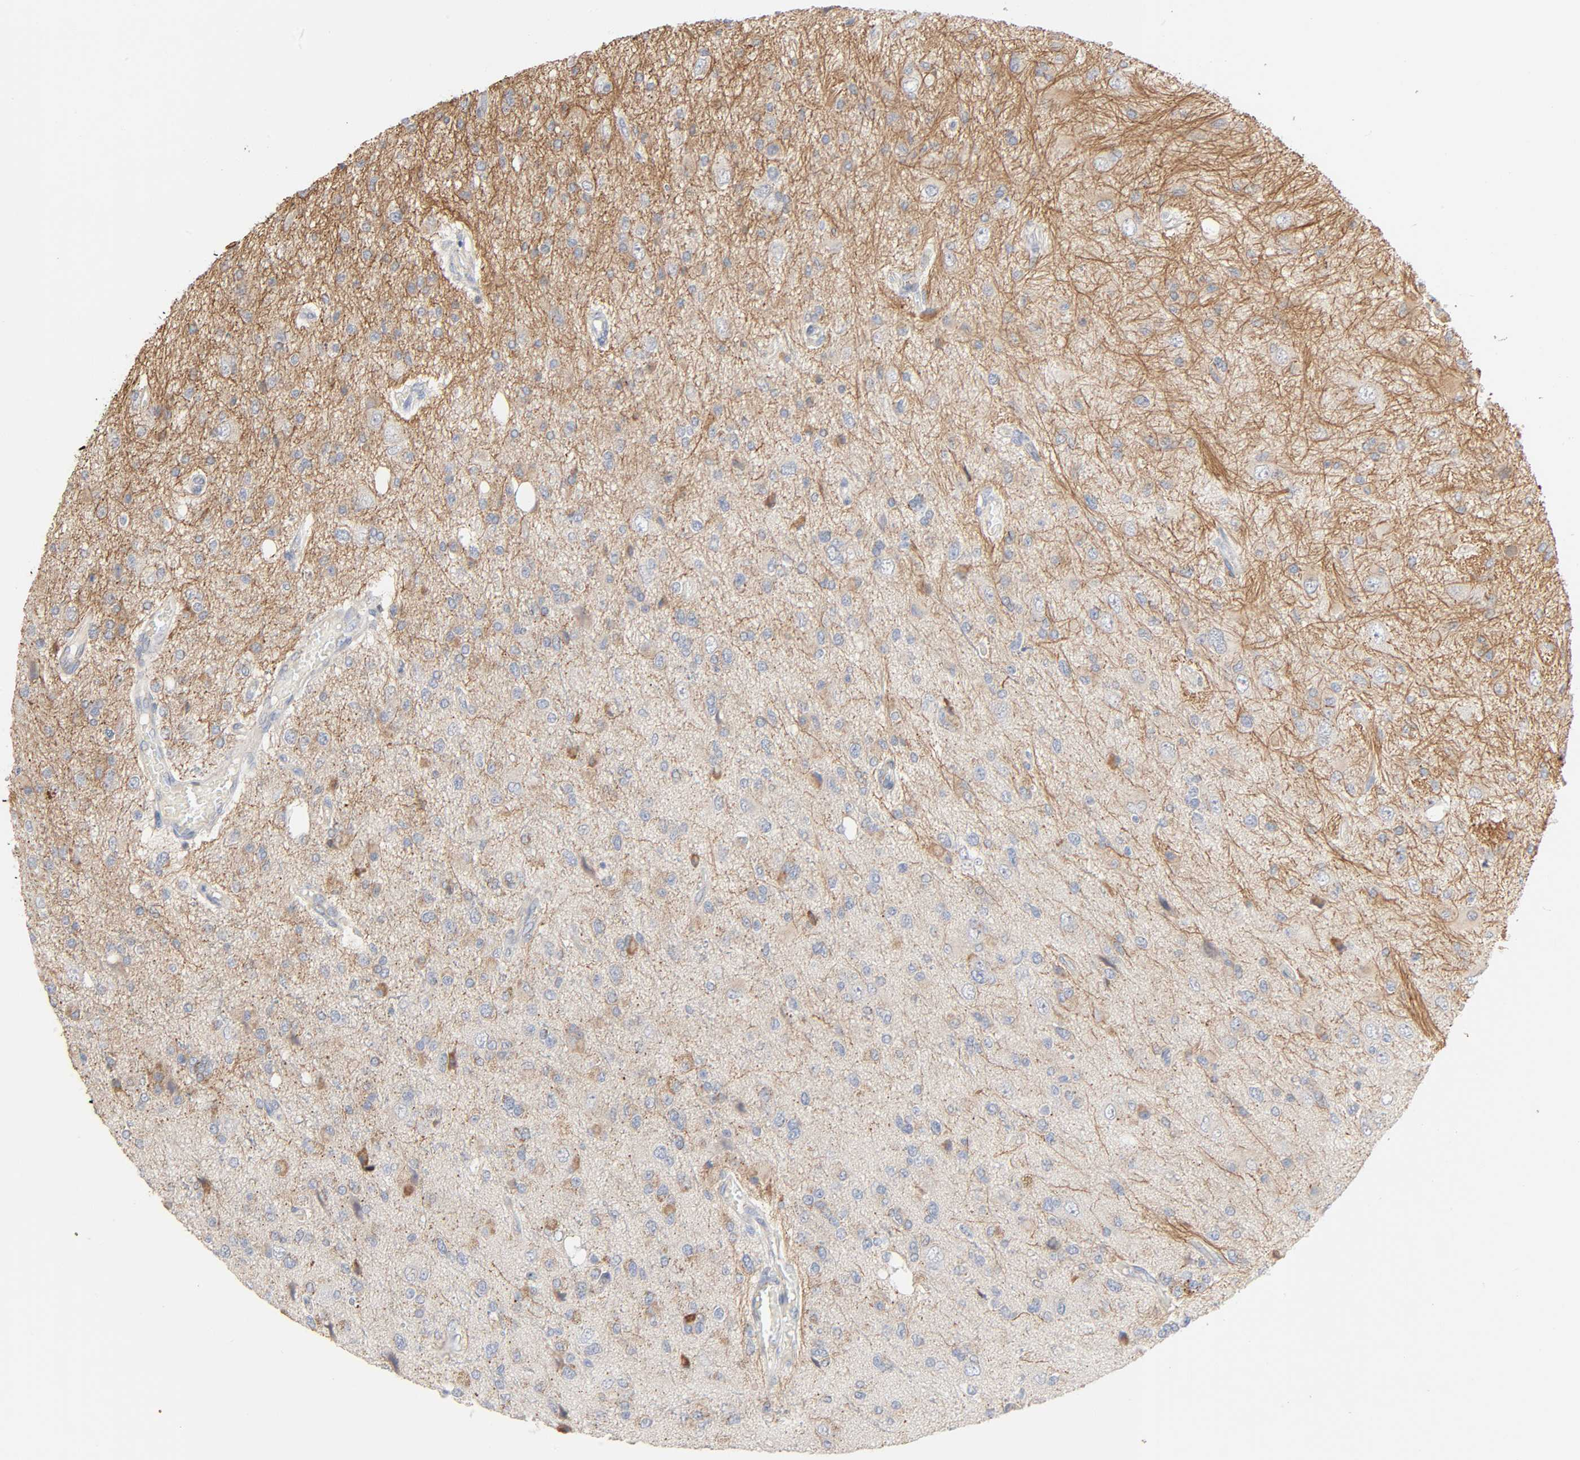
{"staining": {"intensity": "weak", "quantity": "25%-75%", "location": "cytoplasmic/membranous"}, "tissue": "glioma", "cell_type": "Tumor cells", "image_type": "cancer", "snomed": [{"axis": "morphology", "description": "Glioma, malignant, High grade"}, {"axis": "topography", "description": "Brain"}], "caption": "DAB (3,3'-diaminobenzidine) immunohistochemical staining of high-grade glioma (malignant) demonstrates weak cytoplasmic/membranous protein expression in approximately 25%-75% of tumor cells.", "gene": "SYT16", "patient": {"sex": "male", "age": 47}}